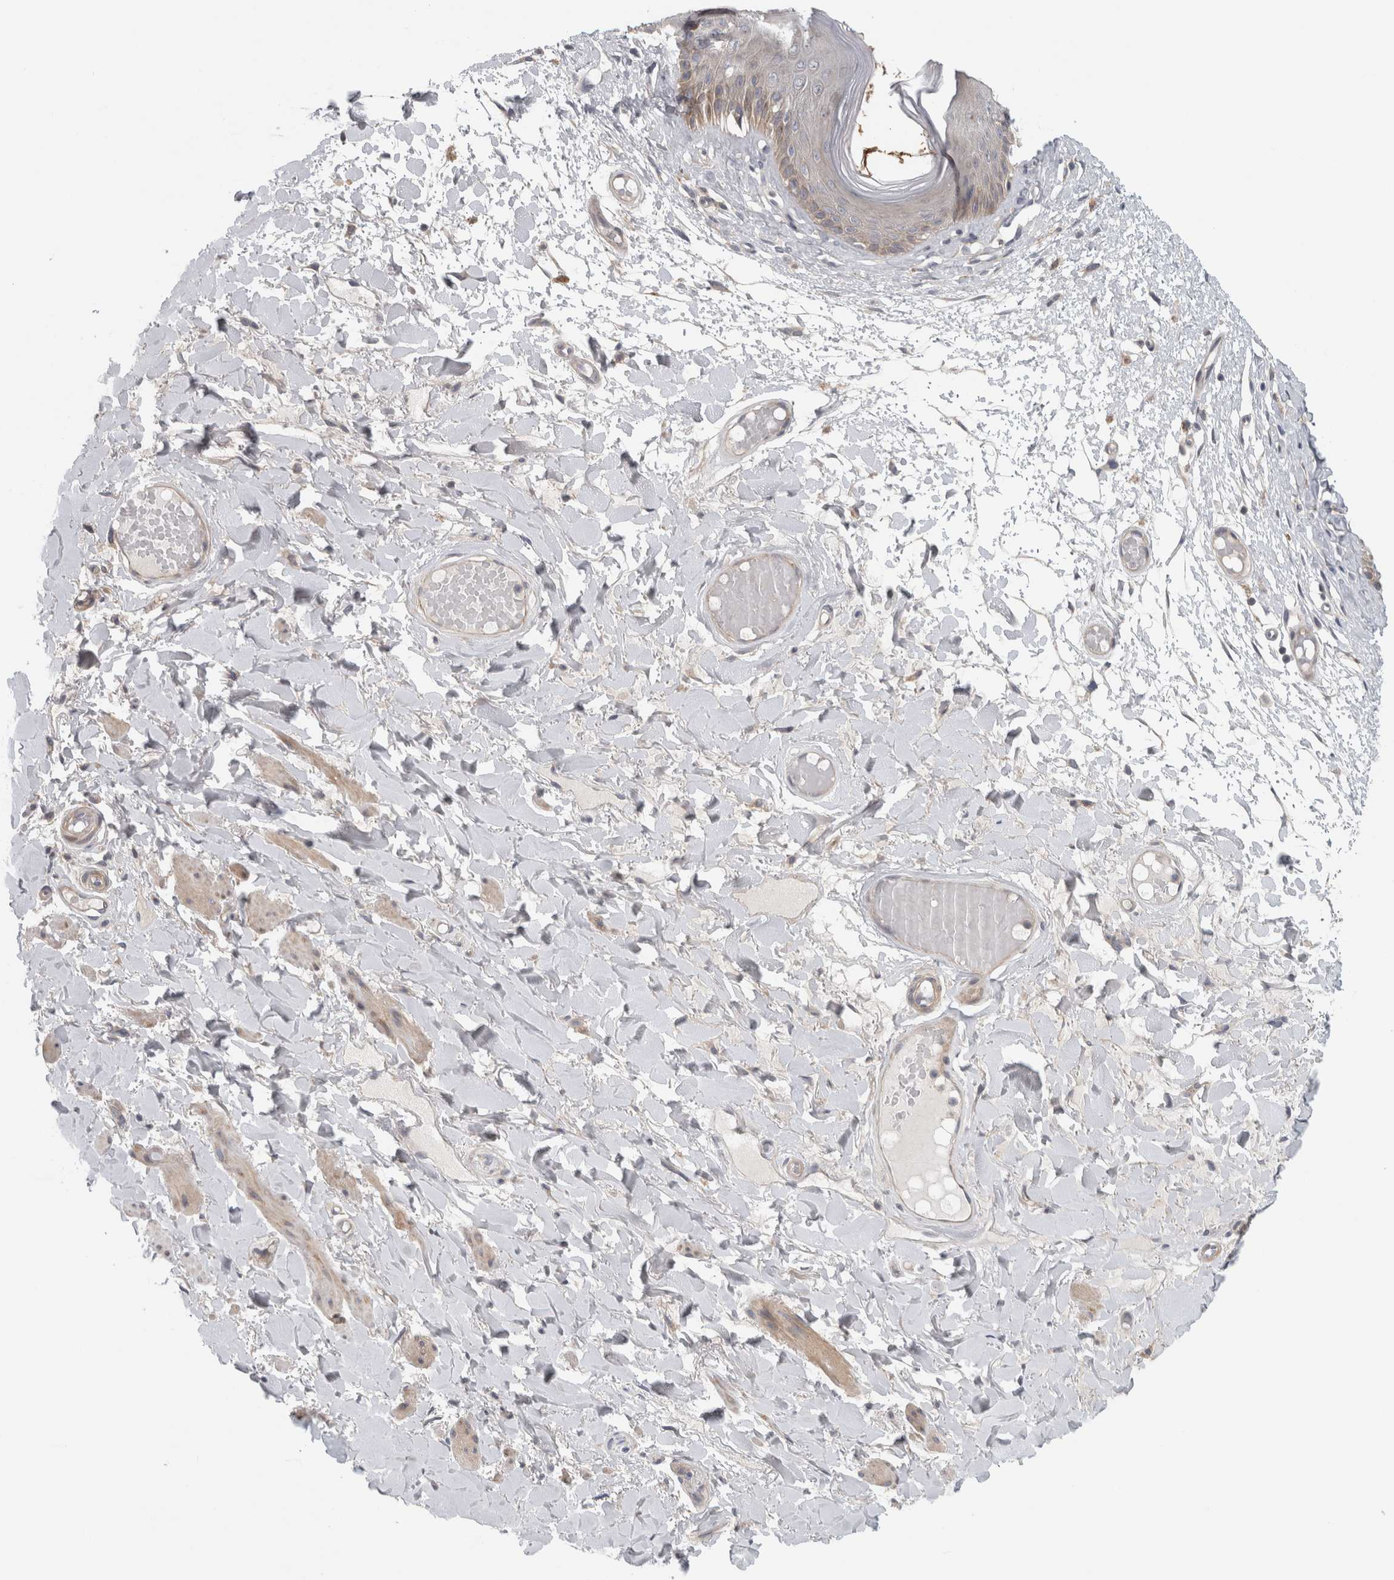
{"staining": {"intensity": "weak", "quantity": "<25%", "location": "cytoplasmic/membranous"}, "tissue": "skin", "cell_type": "Epidermal cells", "image_type": "normal", "snomed": [{"axis": "morphology", "description": "Normal tissue, NOS"}, {"axis": "topography", "description": "Vulva"}], "caption": "High power microscopy micrograph of an immunohistochemistry (IHC) histopathology image of normal skin, revealing no significant positivity in epidermal cells. (Brightfield microscopy of DAB immunohistochemistry (IHC) at high magnification).", "gene": "ZNF804B", "patient": {"sex": "female", "age": 73}}